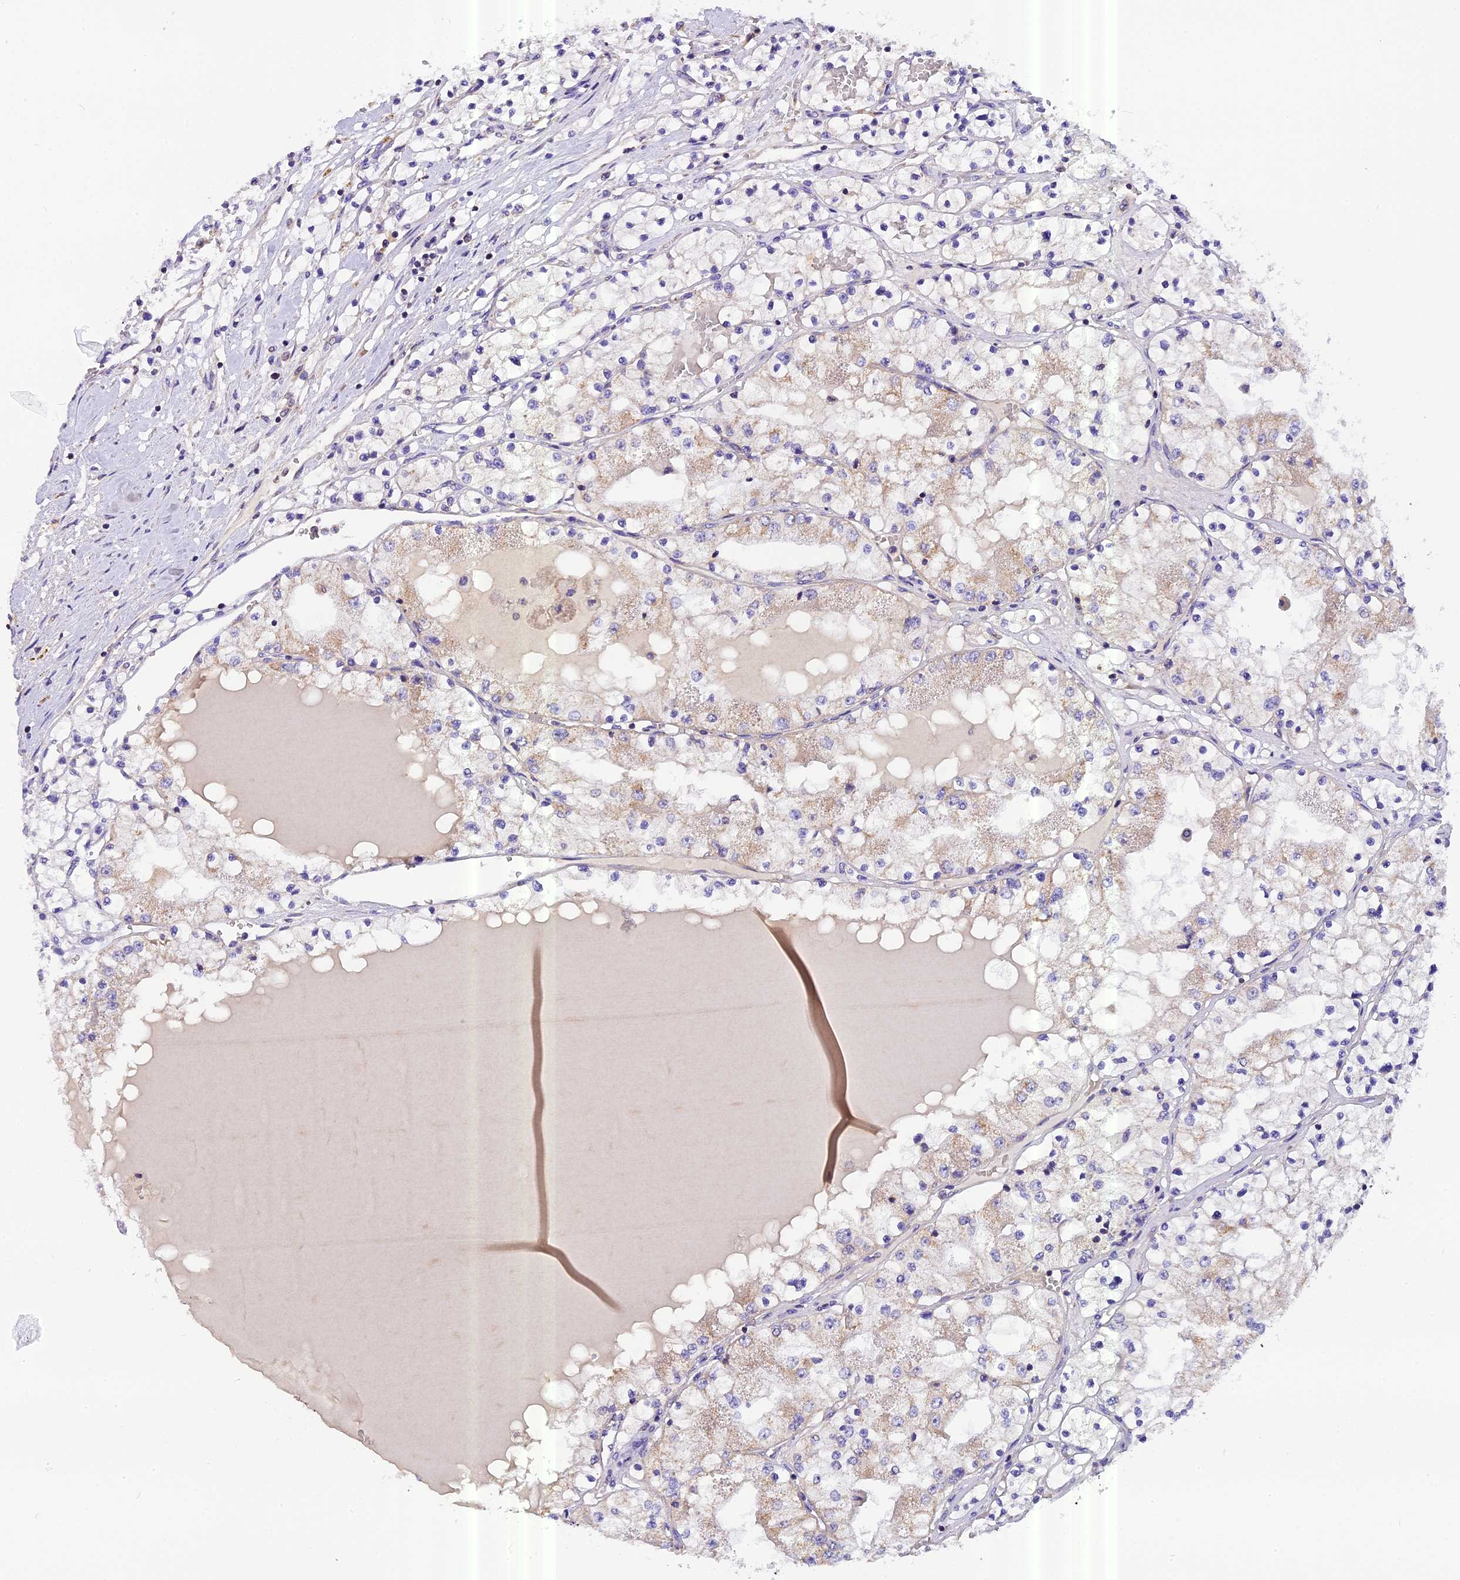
{"staining": {"intensity": "weak", "quantity": "<25%", "location": "cytoplasmic/membranous"}, "tissue": "renal cancer", "cell_type": "Tumor cells", "image_type": "cancer", "snomed": [{"axis": "morphology", "description": "Normal tissue, NOS"}, {"axis": "morphology", "description": "Adenocarcinoma, NOS"}, {"axis": "topography", "description": "Kidney"}], "caption": "Histopathology image shows no protein expression in tumor cells of renal cancer tissue.", "gene": "MGME1", "patient": {"sex": "male", "age": 68}}